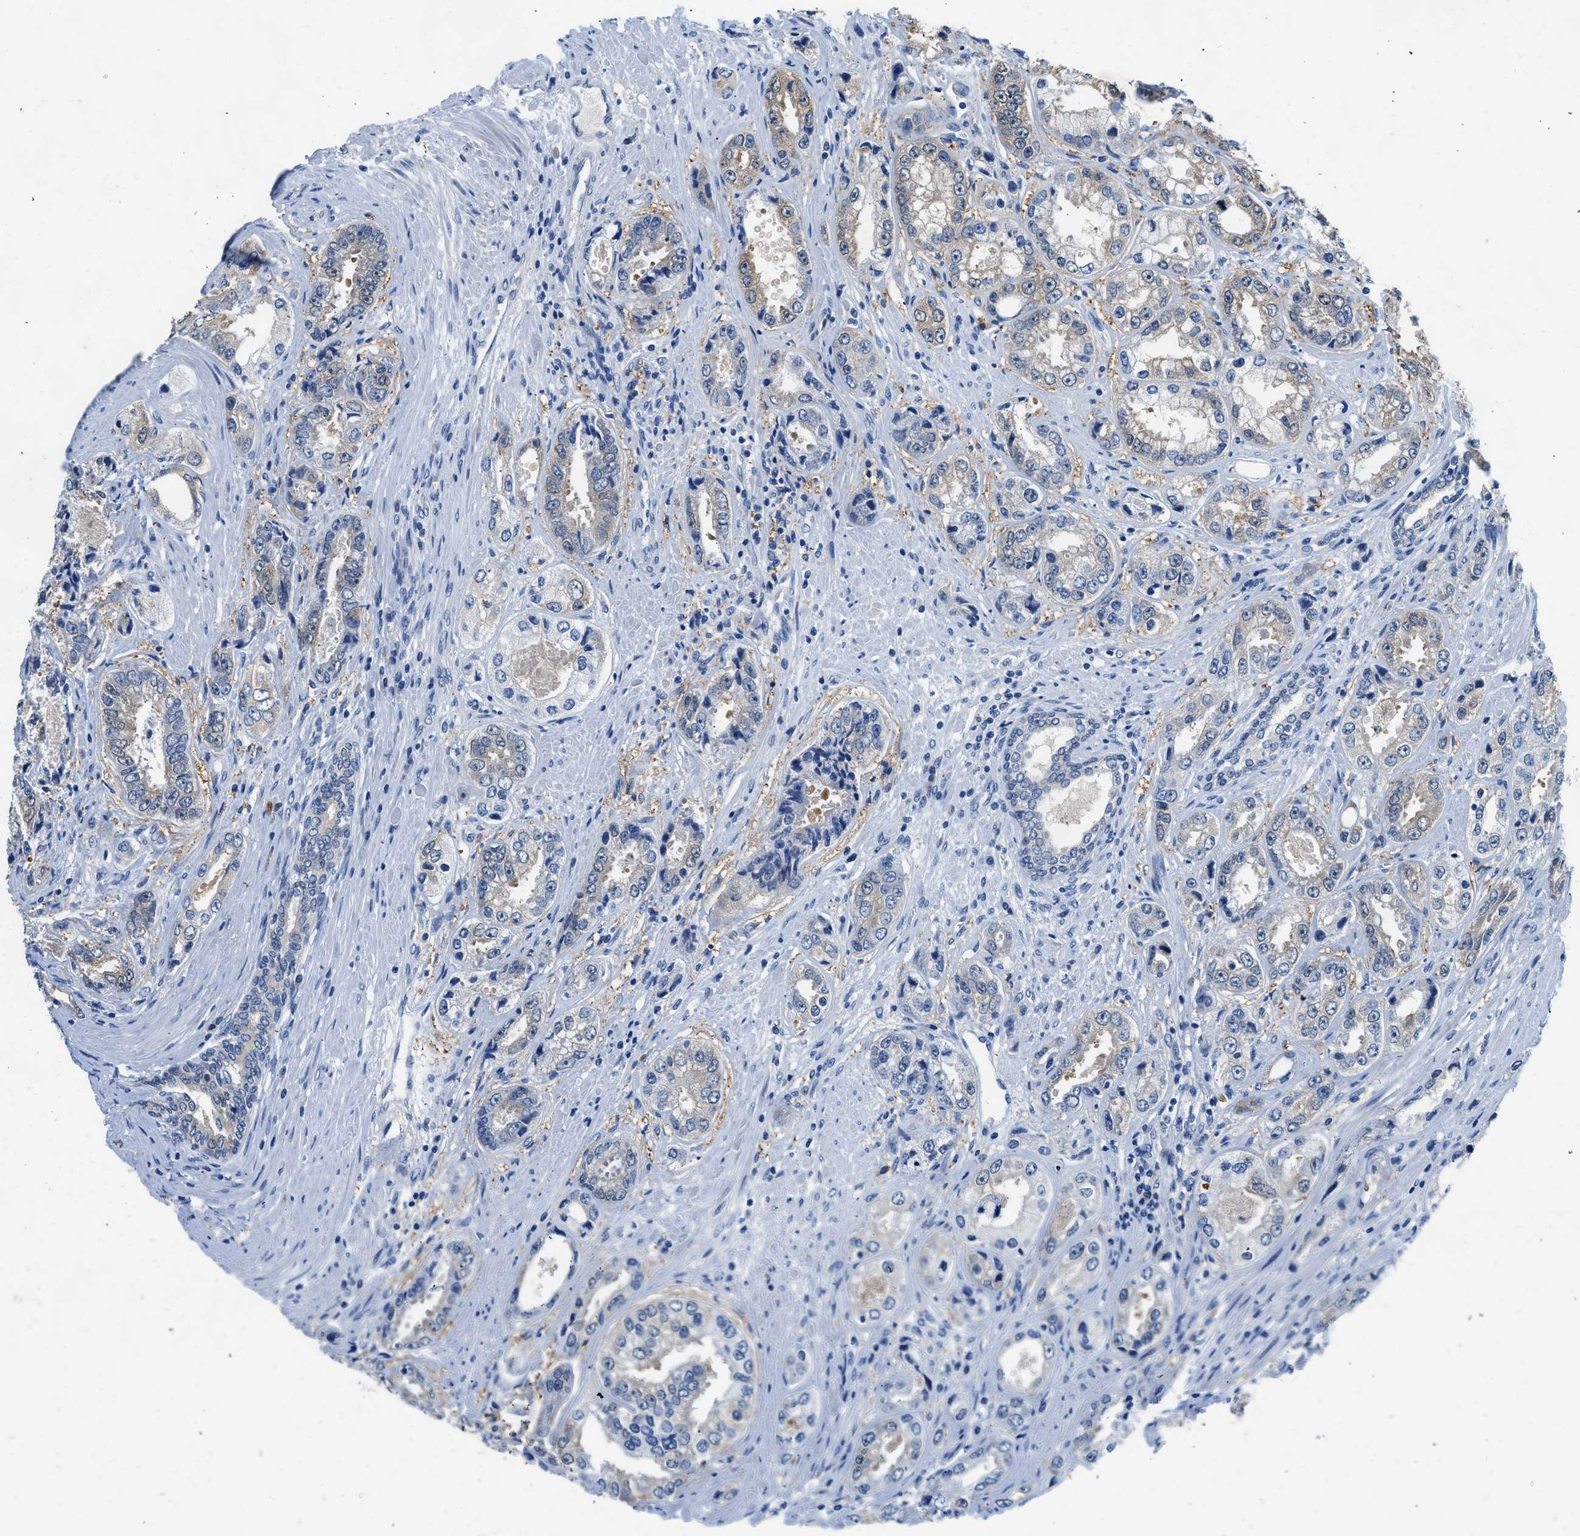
{"staining": {"intensity": "negative", "quantity": "none", "location": "none"}, "tissue": "prostate cancer", "cell_type": "Tumor cells", "image_type": "cancer", "snomed": [{"axis": "morphology", "description": "Adenocarcinoma, High grade"}, {"axis": "topography", "description": "Prostate"}], "caption": "High-grade adenocarcinoma (prostate) was stained to show a protein in brown. There is no significant expression in tumor cells.", "gene": "FADS6", "patient": {"sex": "male", "age": 61}}